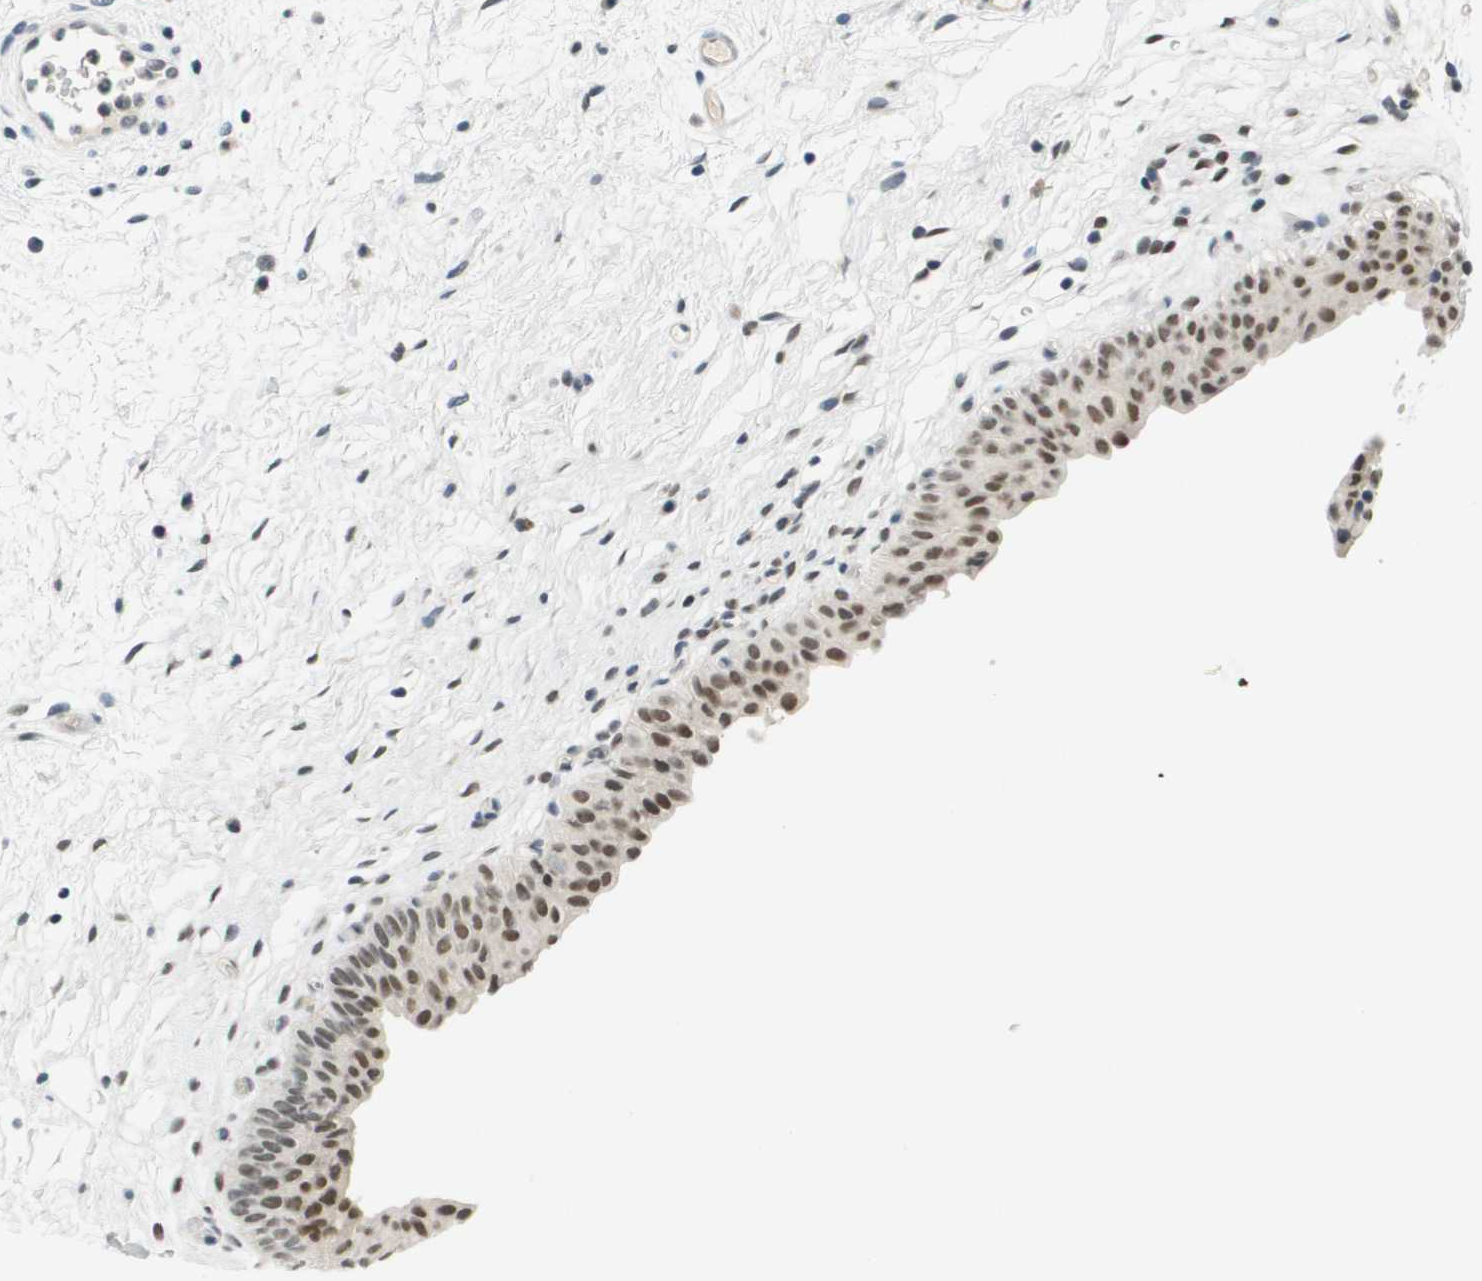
{"staining": {"intensity": "moderate", "quantity": ">75%", "location": "nuclear"}, "tissue": "urinary bladder", "cell_type": "Urothelial cells", "image_type": "normal", "snomed": [{"axis": "morphology", "description": "Normal tissue, NOS"}, {"axis": "topography", "description": "Urinary bladder"}], "caption": "This is a photomicrograph of IHC staining of unremarkable urinary bladder, which shows moderate expression in the nuclear of urothelial cells.", "gene": "CBX5", "patient": {"sex": "male", "age": 46}}